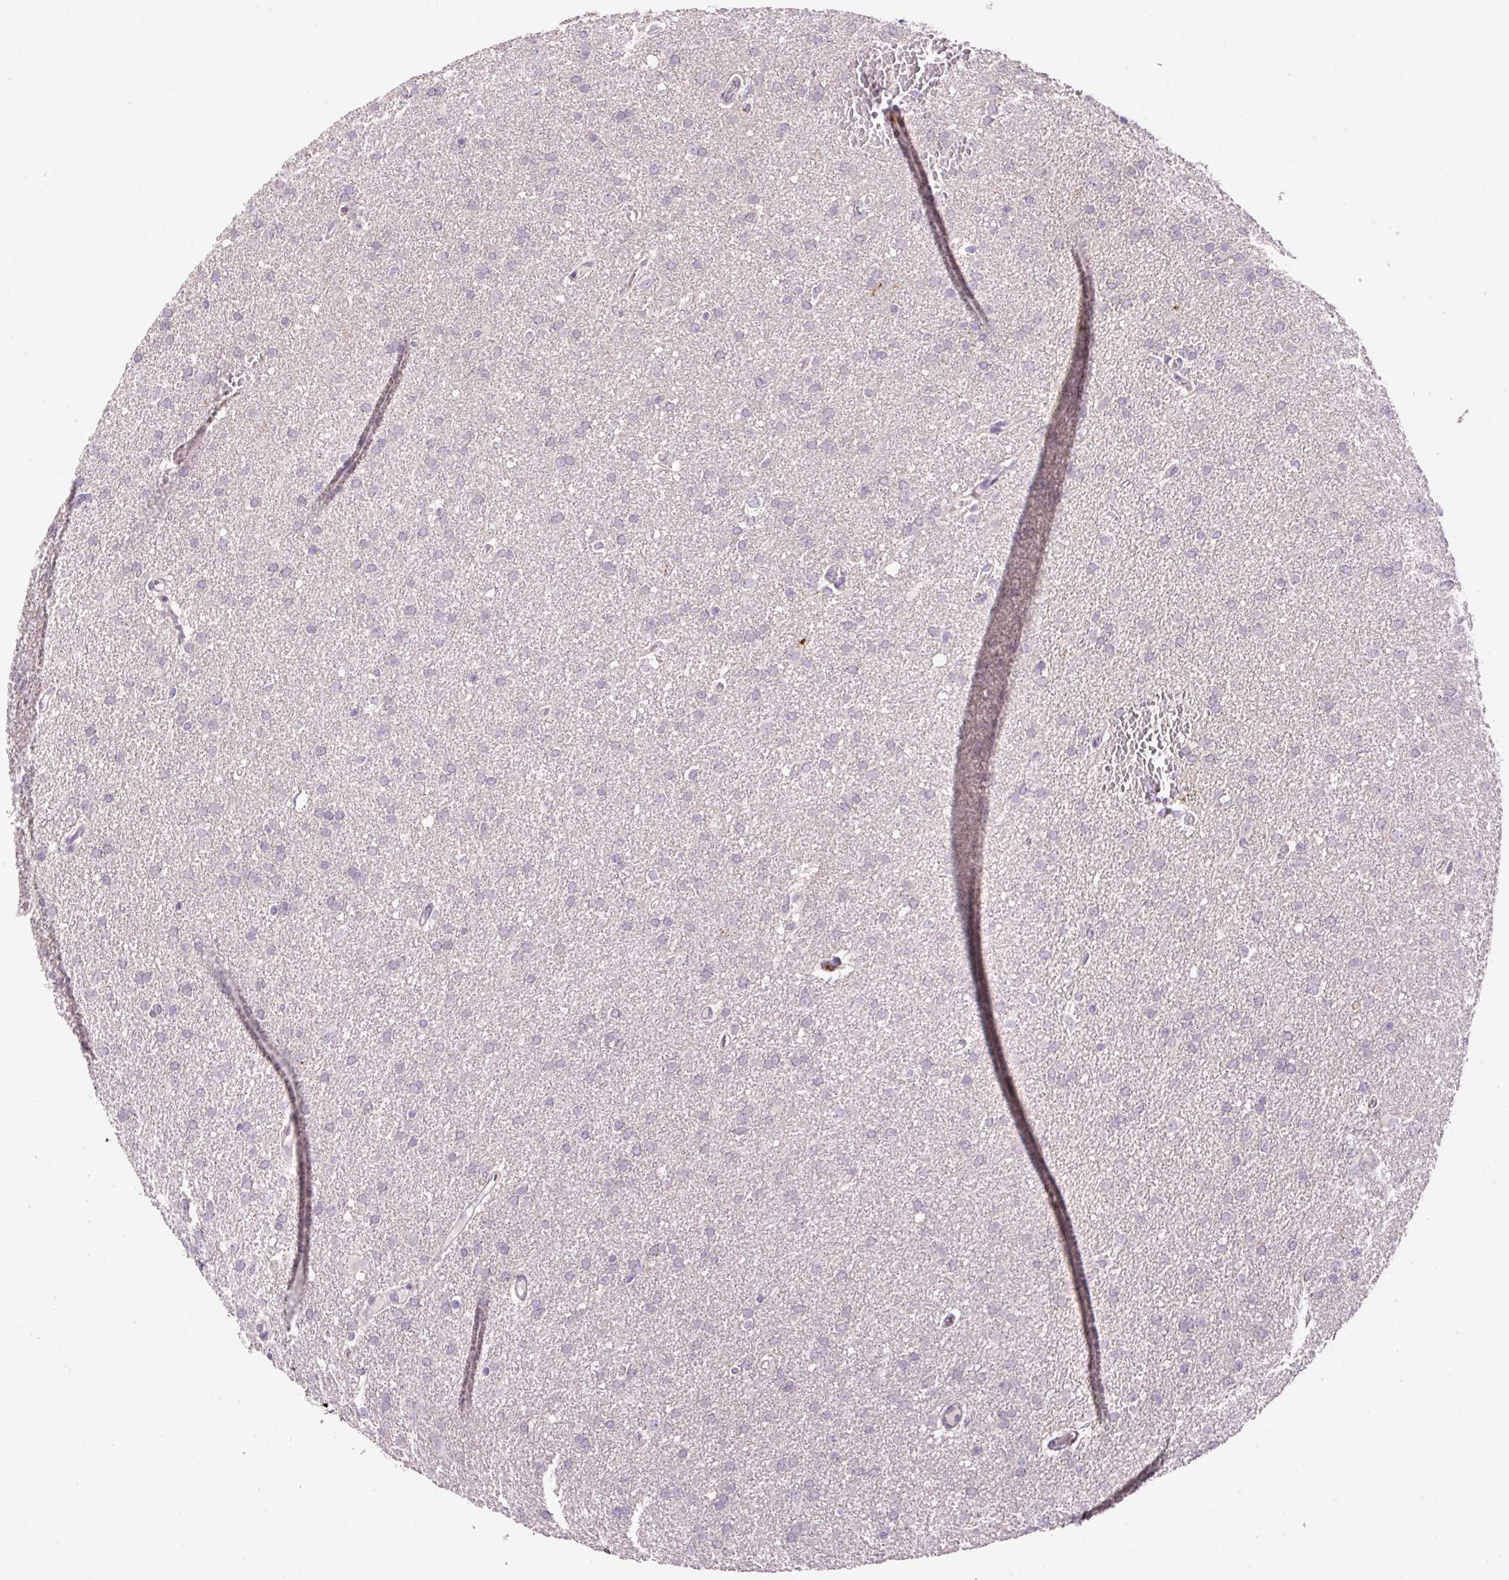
{"staining": {"intensity": "negative", "quantity": "none", "location": "none"}, "tissue": "glioma", "cell_type": "Tumor cells", "image_type": "cancer", "snomed": [{"axis": "morphology", "description": "Glioma, malignant, High grade"}, {"axis": "topography", "description": "Cerebral cortex"}], "caption": "An immunohistochemistry photomicrograph of malignant glioma (high-grade) is shown. There is no staining in tumor cells of malignant glioma (high-grade).", "gene": "SRC", "patient": {"sex": "female", "age": 36}}